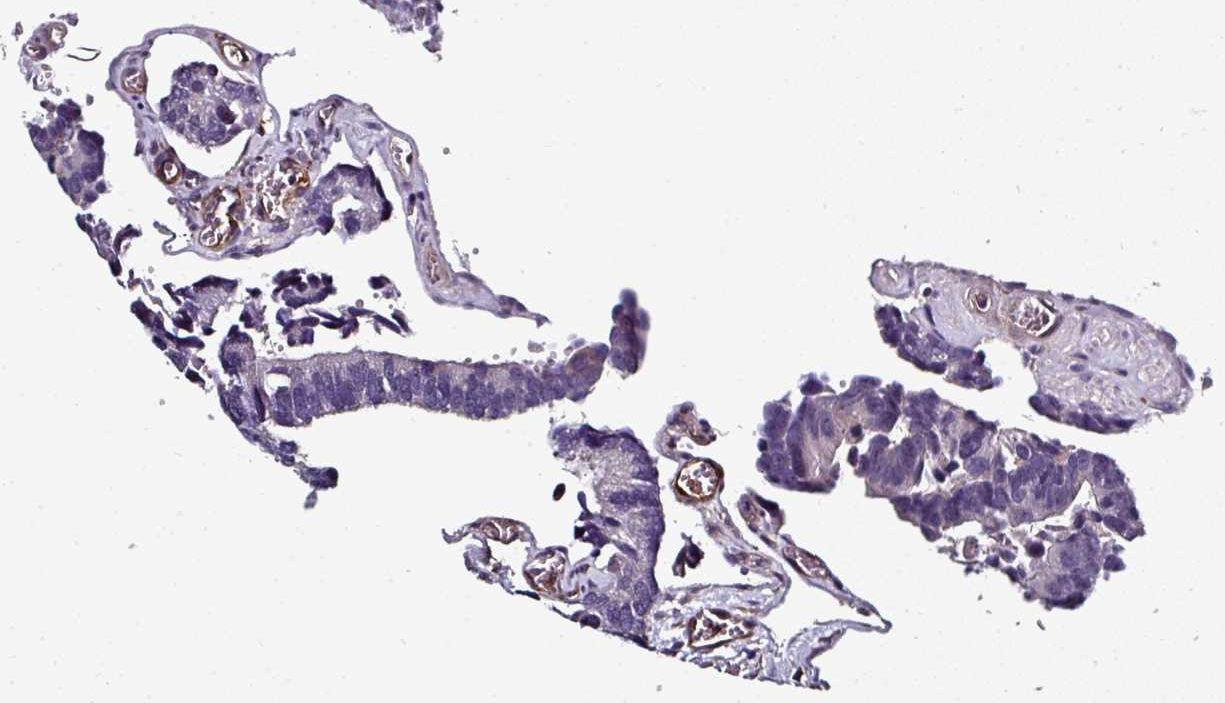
{"staining": {"intensity": "negative", "quantity": "none", "location": "none"}, "tissue": "colorectal cancer", "cell_type": "Tumor cells", "image_type": "cancer", "snomed": [{"axis": "morphology", "description": "Adenocarcinoma, NOS"}, {"axis": "topography", "description": "Colon"}], "caption": "Immunohistochemistry histopathology image of colorectal cancer (adenocarcinoma) stained for a protein (brown), which demonstrates no expression in tumor cells.", "gene": "BEND5", "patient": {"sex": "male", "age": 84}}